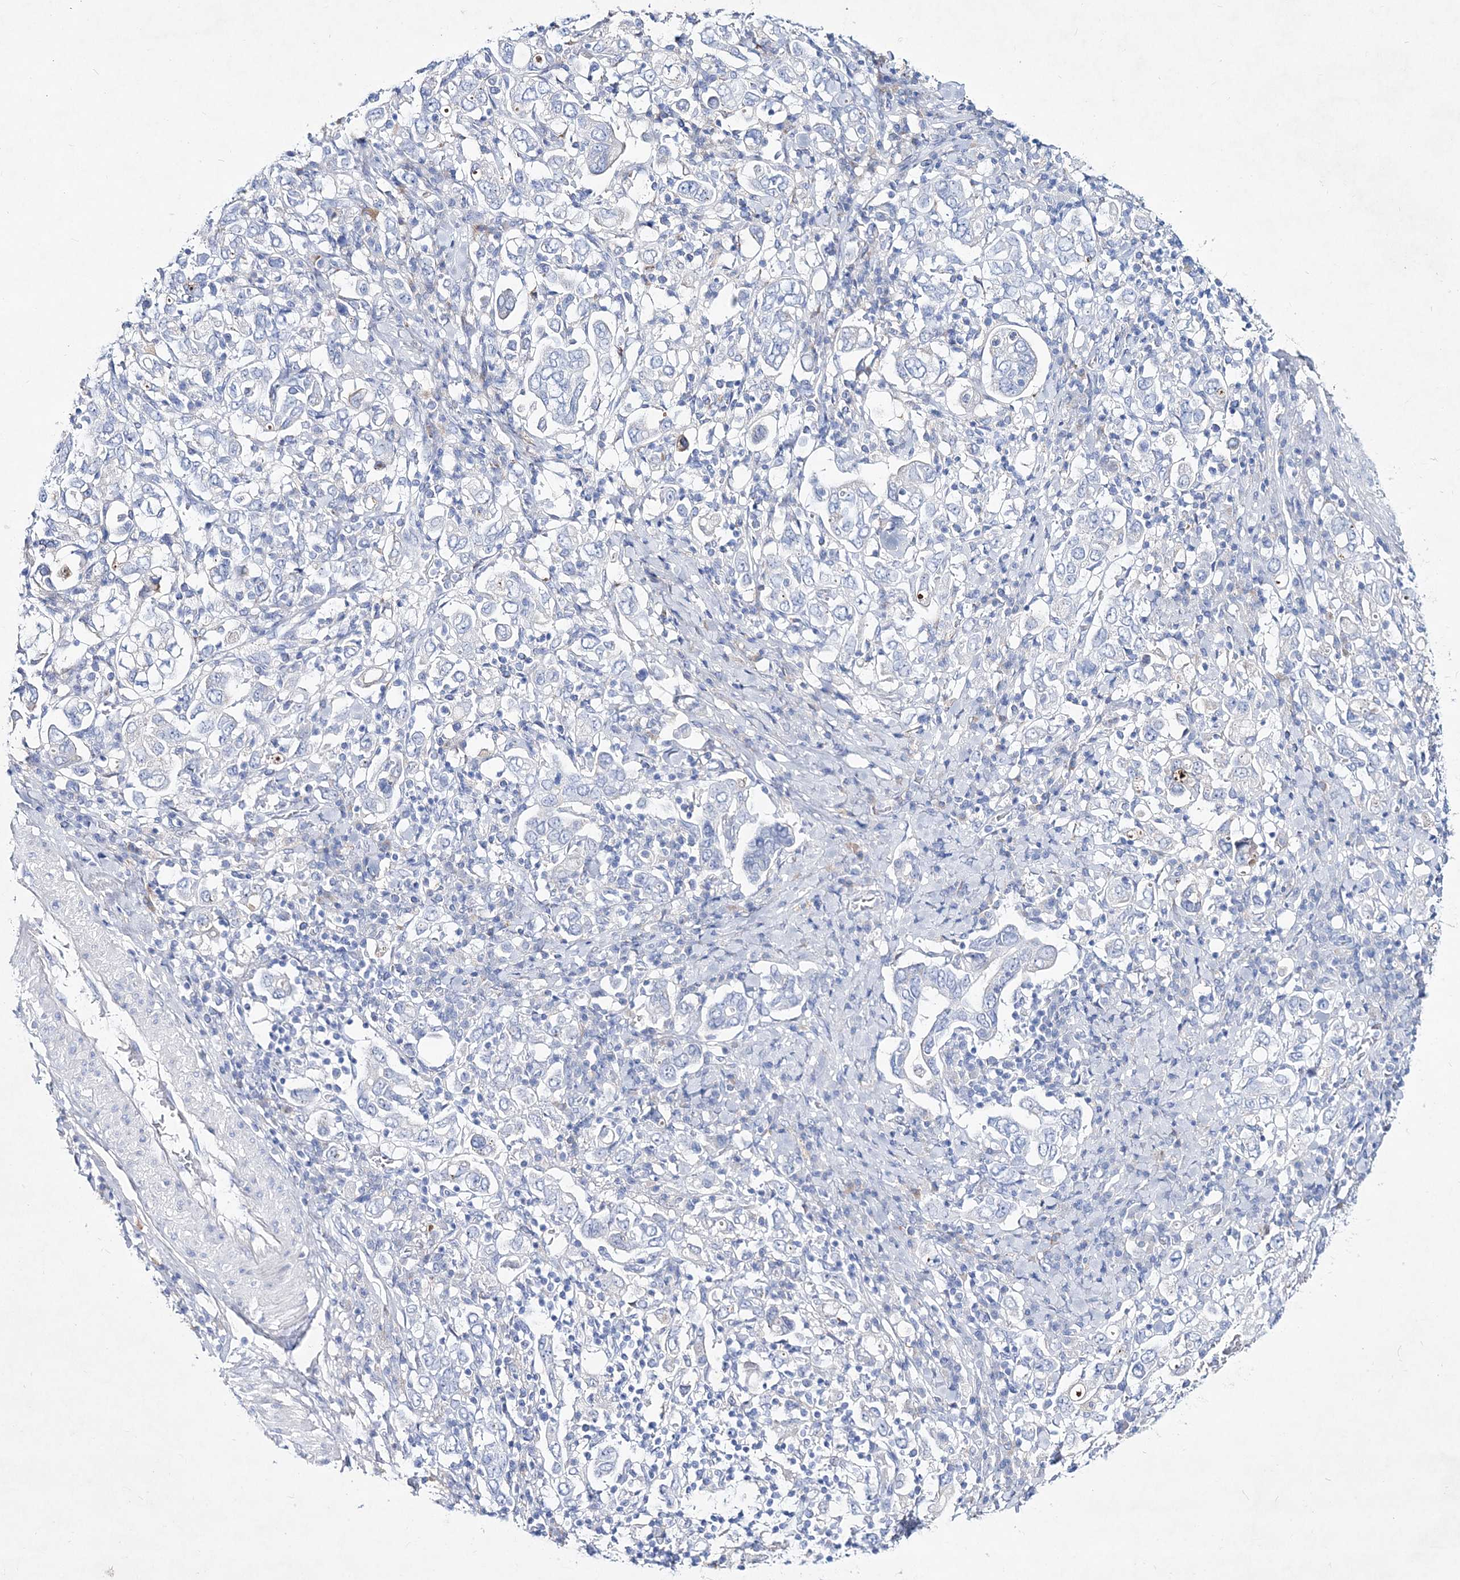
{"staining": {"intensity": "negative", "quantity": "none", "location": "none"}, "tissue": "stomach cancer", "cell_type": "Tumor cells", "image_type": "cancer", "snomed": [{"axis": "morphology", "description": "Adenocarcinoma, NOS"}, {"axis": "topography", "description": "Stomach, upper"}], "caption": "IHC micrograph of neoplastic tissue: stomach cancer (adenocarcinoma) stained with DAB (3,3'-diaminobenzidine) exhibits no significant protein positivity in tumor cells. (DAB (3,3'-diaminobenzidine) immunohistochemistry (IHC) visualized using brightfield microscopy, high magnification).", "gene": "SPINK7", "patient": {"sex": "male", "age": 62}}